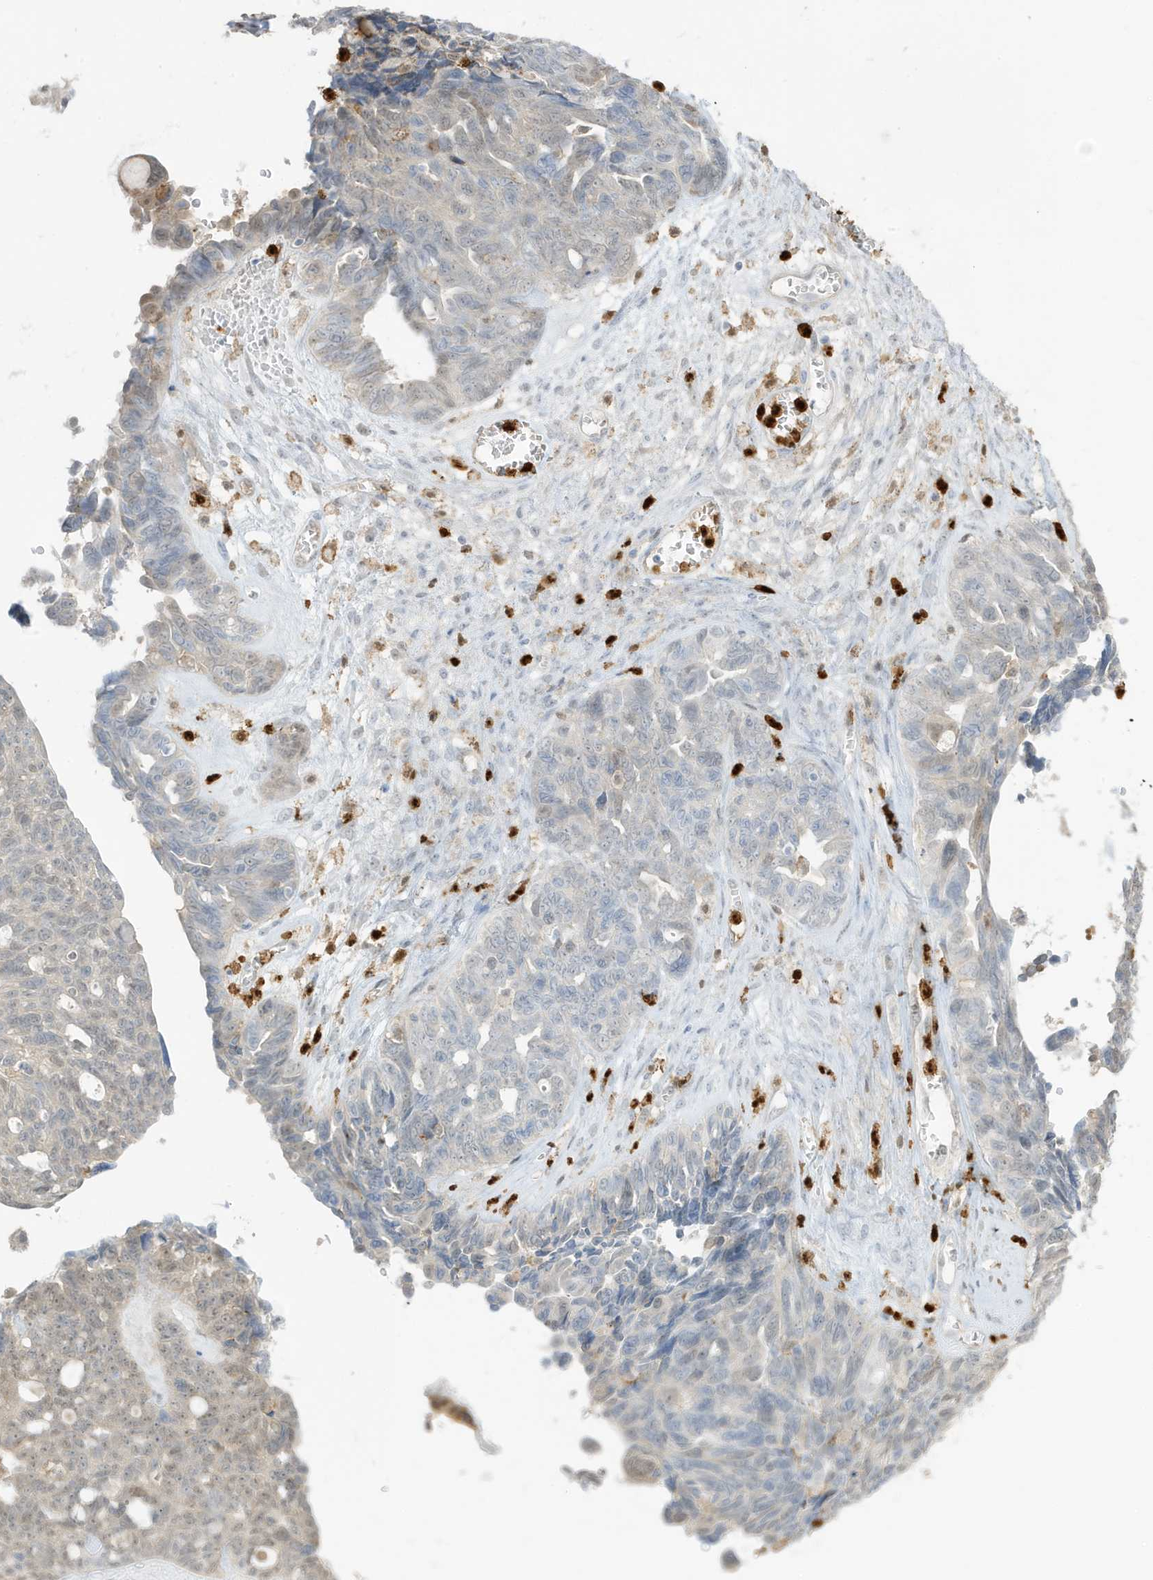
{"staining": {"intensity": "weak", "quantity": "<25%", "location": "nuclear"}, "tissue": "ovarian cancer", "cell_type": "Tumor cells", "image_type": "cancer", "snomed": [{"axis": "morphology", "description": "Cystadenocarcinoma, serous, NOS"}, {"axis": "topography", "description": "Ovary"}], "caption": "Serous cystadenocarcinoma (ovarian) was stained to show a protein in brown. There is no significant expression in tumor cells.", "gene": "GCA", "patient": {"sex": "female", "age": 79}}